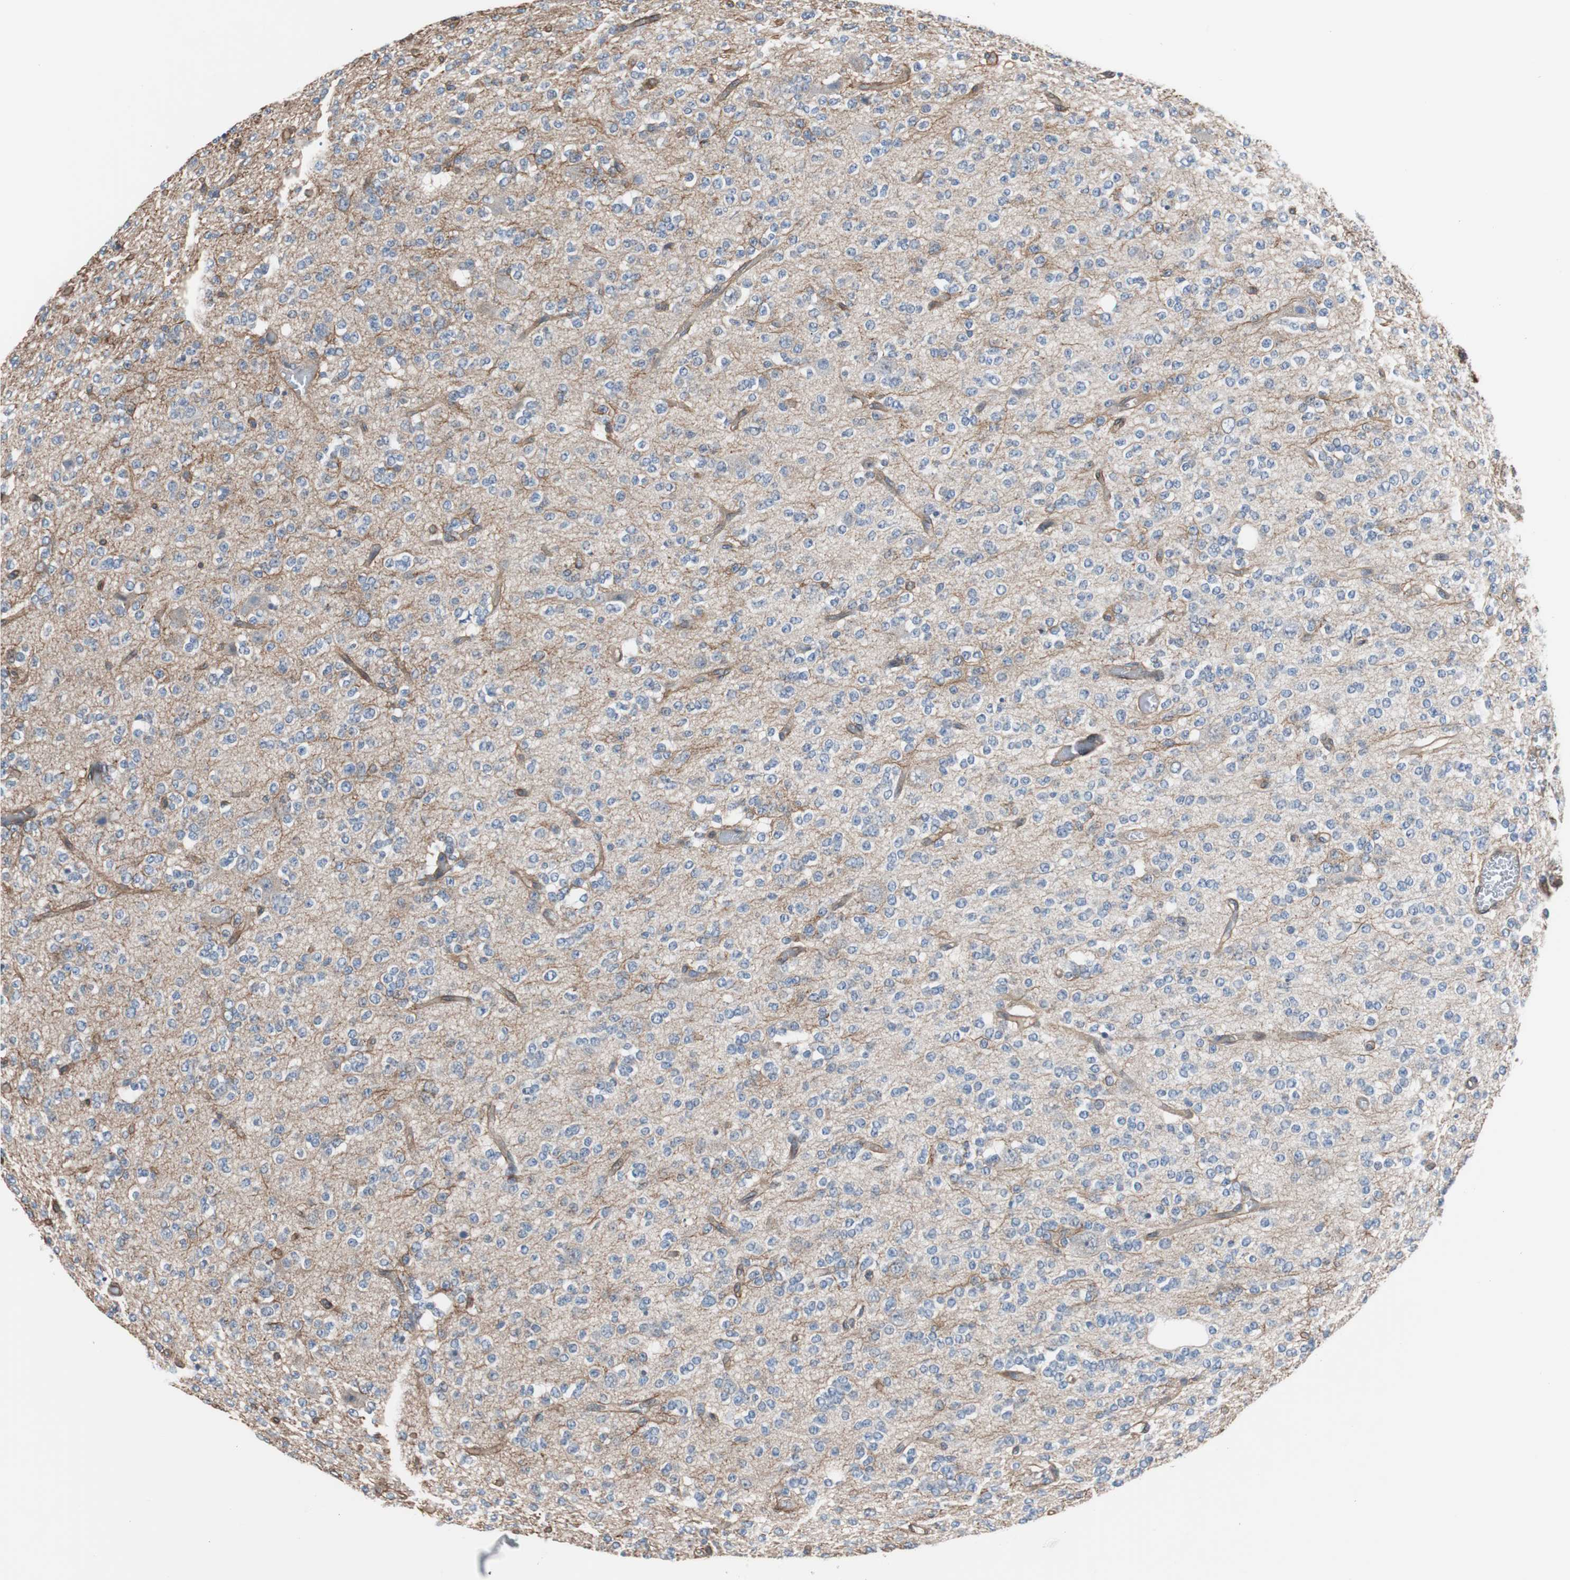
{"staining": {"intensity": "weak", "quantity": "25%-75%", "location": "cytoplasmic/membranous"}, "tissue": "glioma", "cell_type": "Tumor cells", "image_type": "cancer", "snomed": [{"axis": "morphology", "description": "Glioma, malignant, Low grade"}, {"axis": "topography", "description": "Brain"}], "caption": "Immunohistochemical staining of malignant glioma (low-grade) reveals low levels of weak cytoplasmic/membranous staining in about 25%-75% of tumor cells.", "gene": "KIF3B", "patient": {"sex": "male", "age": 38}}